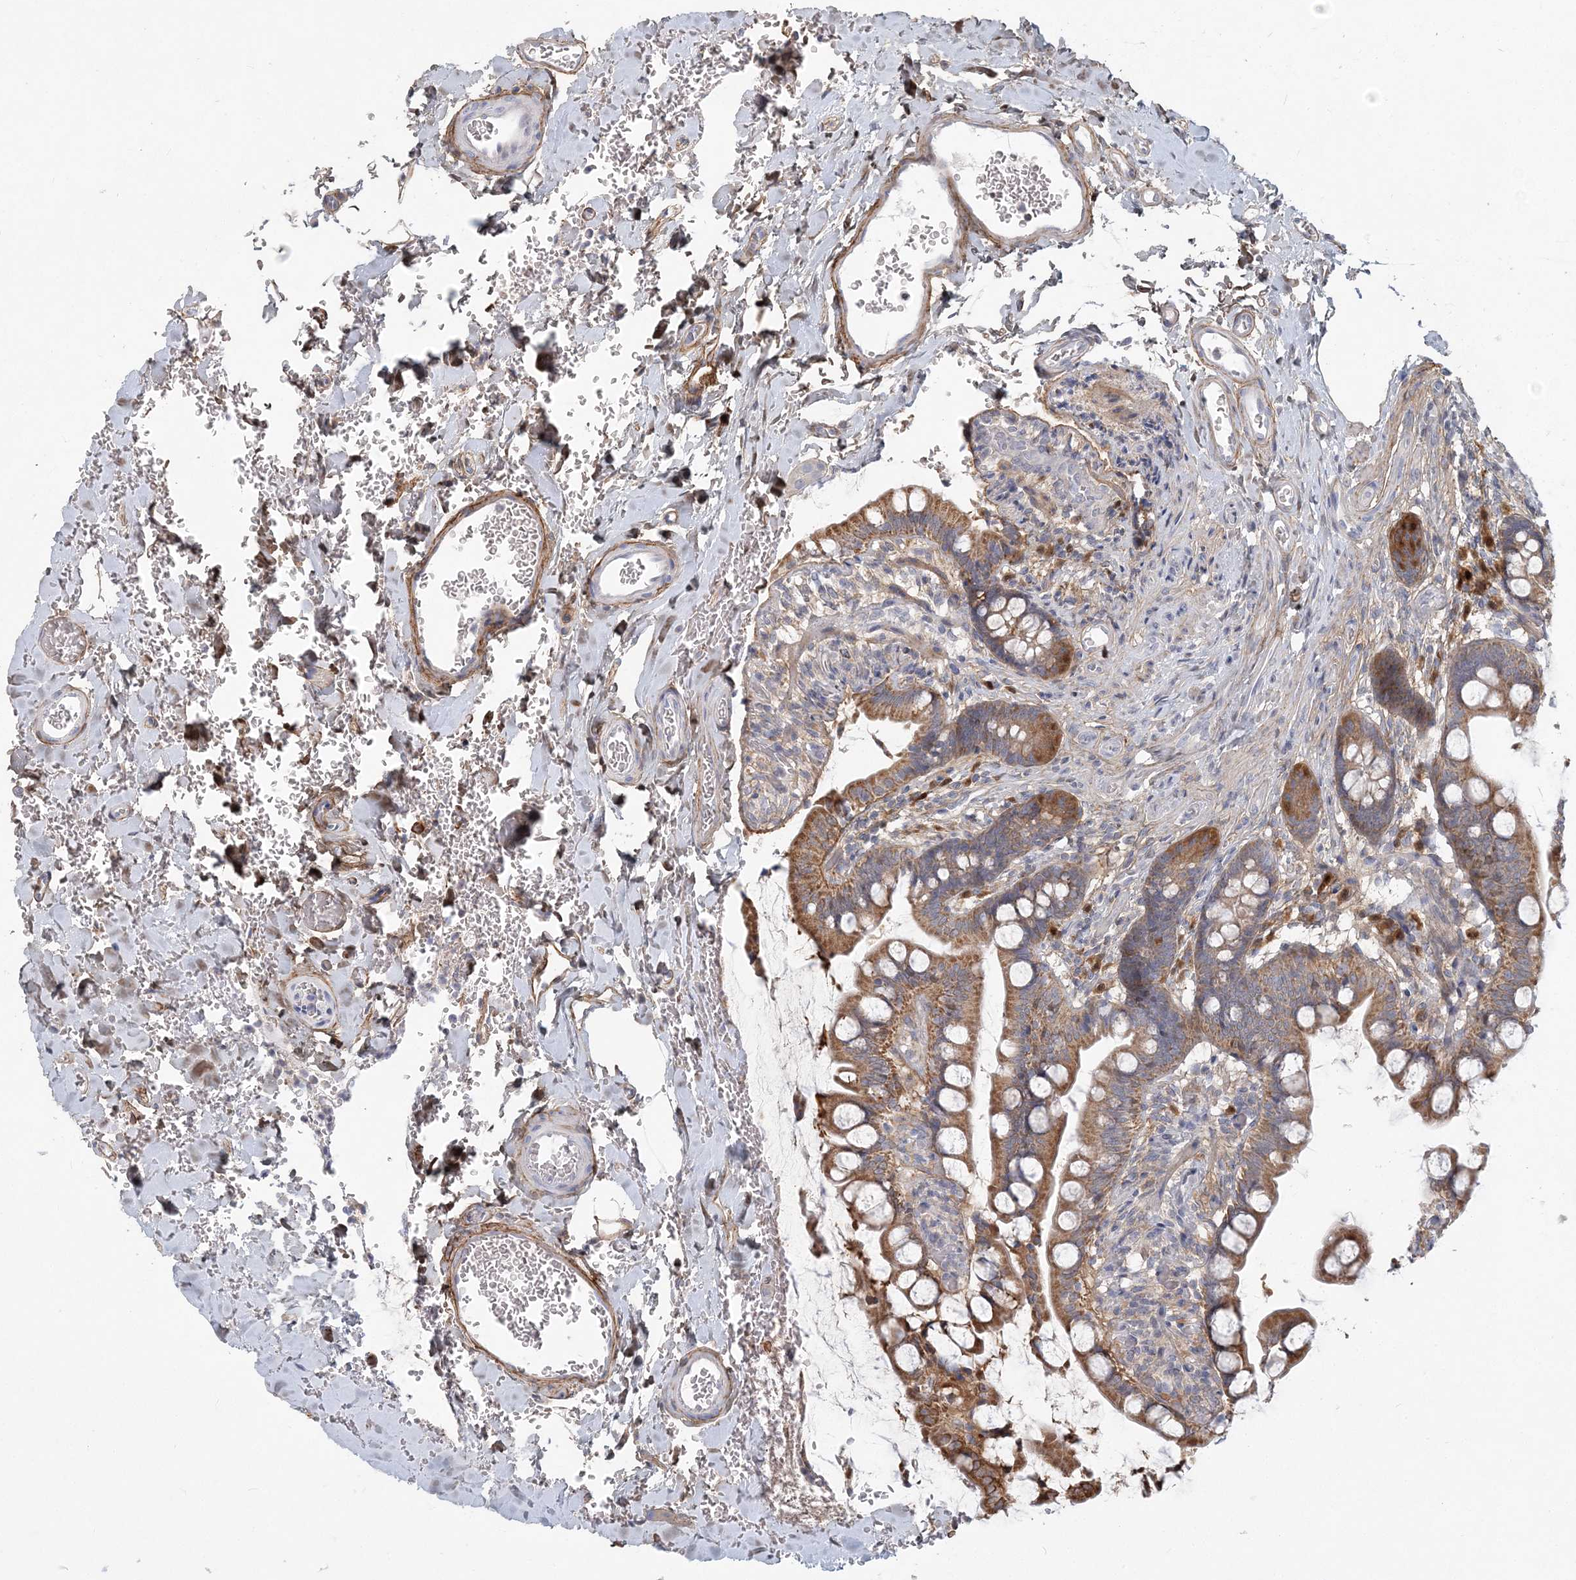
{"staining": {"intensity": "moderate", "quantity": ">75%", "location": "cytoplasmic/membranous"}, "tissue": "small intestine", "cell_type": "Glandular cells", "image_type": "normal", "snomed": [{"axis": "morphology", "description": "Normal tissue, NOS"}, {"axis": "topography", "description": "Small intestine"}], "caption": "Small intestine stained with DAB immunohistochemistry (IHC) displays medium levels of moderate cytoplasmic/membranous staining in about >75% of glandular cells. The staining was performed using DAB (3,3'-diaminobenzidine), with brown indicating positive protein expression. Nuclei are stained blue with hematoxylin.", "gene": "GMPPA", "patient": {"sex": "male", "age": 52}}